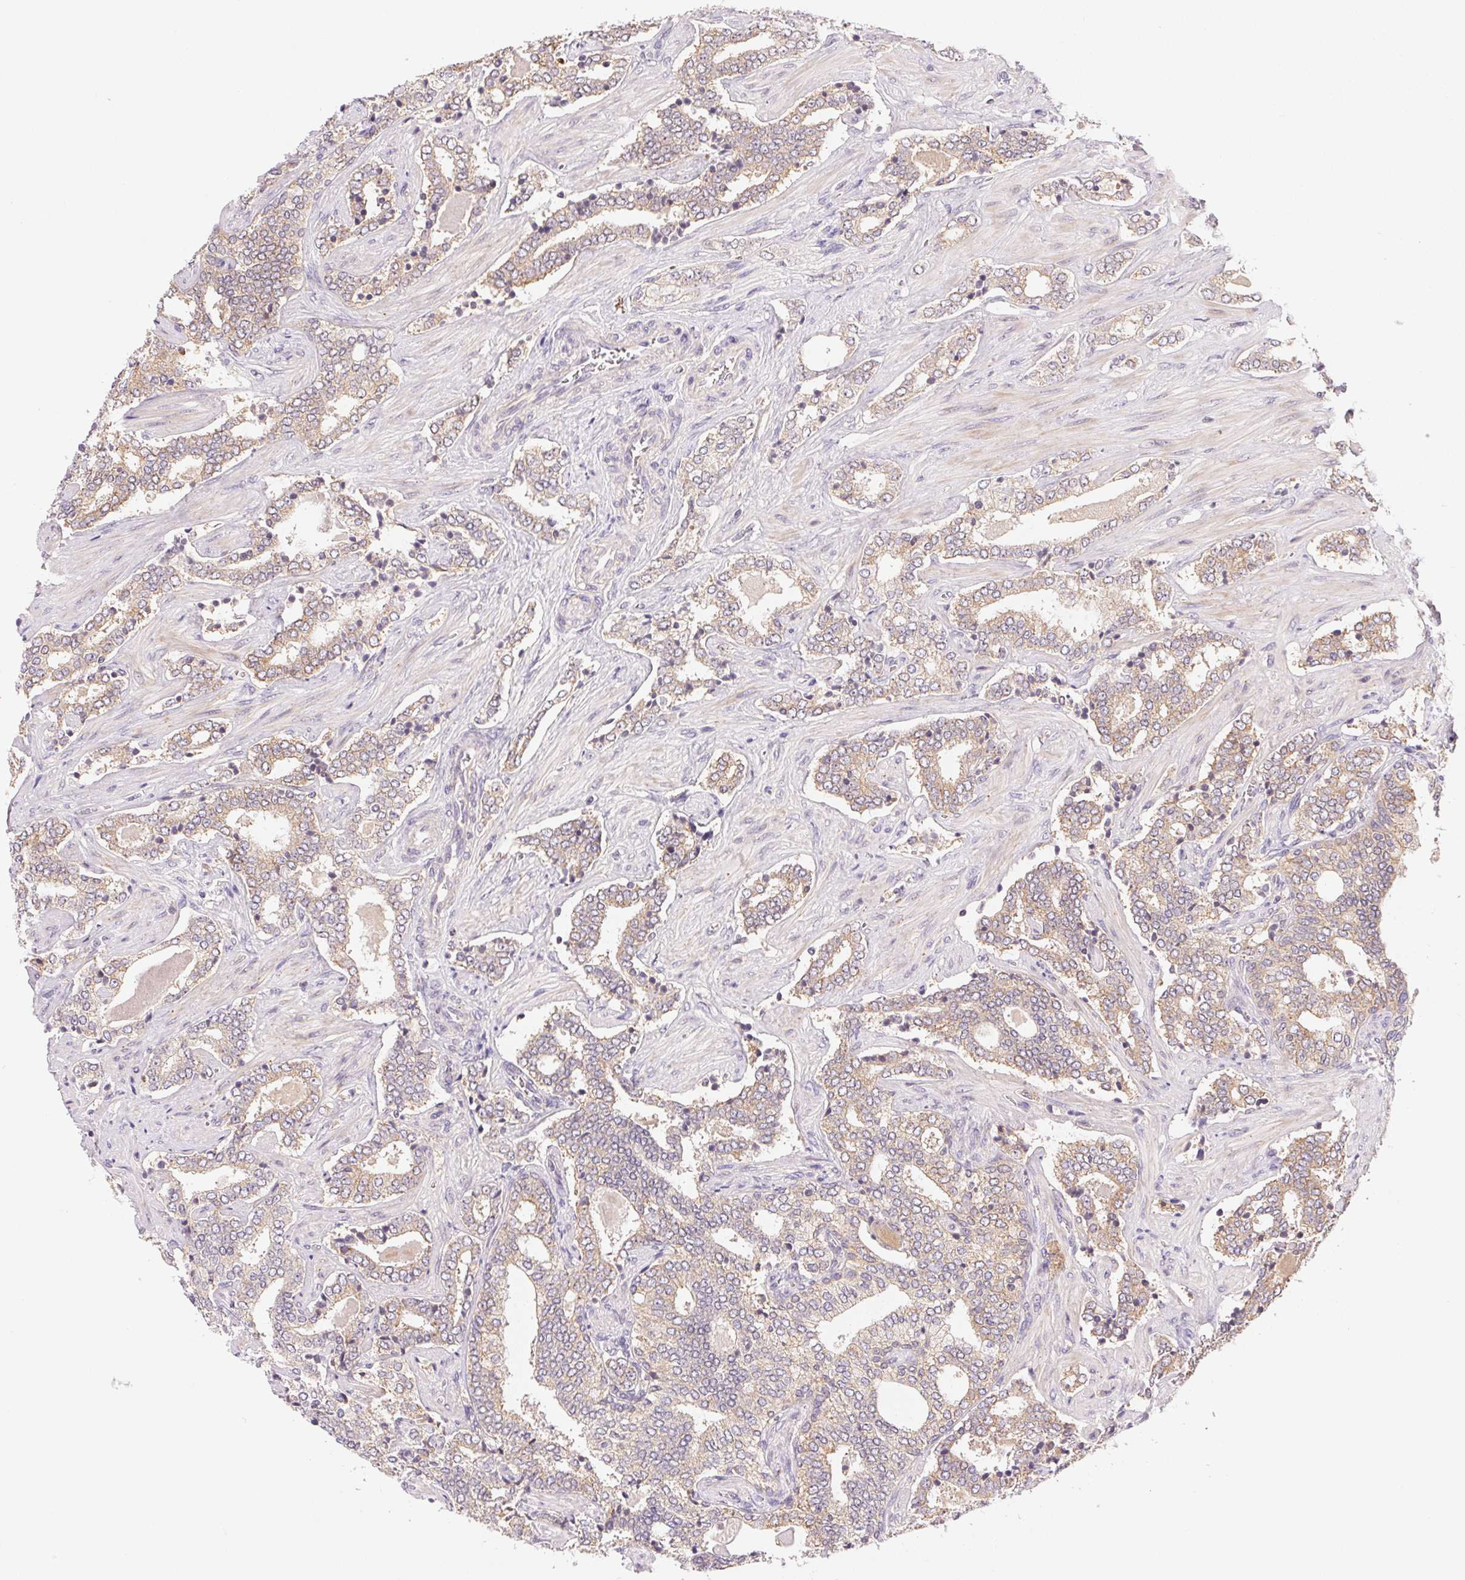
{"staining": {"intensity": "weak", "quantity": "25%-75%", "location": "cytoplasmic/membranous"}, "tissue": "prostate cancer", "cell_type": "Tumor cells", "image_type": "cancer", "snomed": [{"axis": "morphology", "description": "Adenocarcinoma, High grade"}, {"axis": "topography", "description": "Prostate"}], "caption": "This photomicrograph shows IHC staining of human prostate cancer, with low weak cytoplasmic/membranous staining in approximately 25%-75% of tumor cells.", "gene": "BNIP5", "patient": {"sex": "male", "age": 60}}